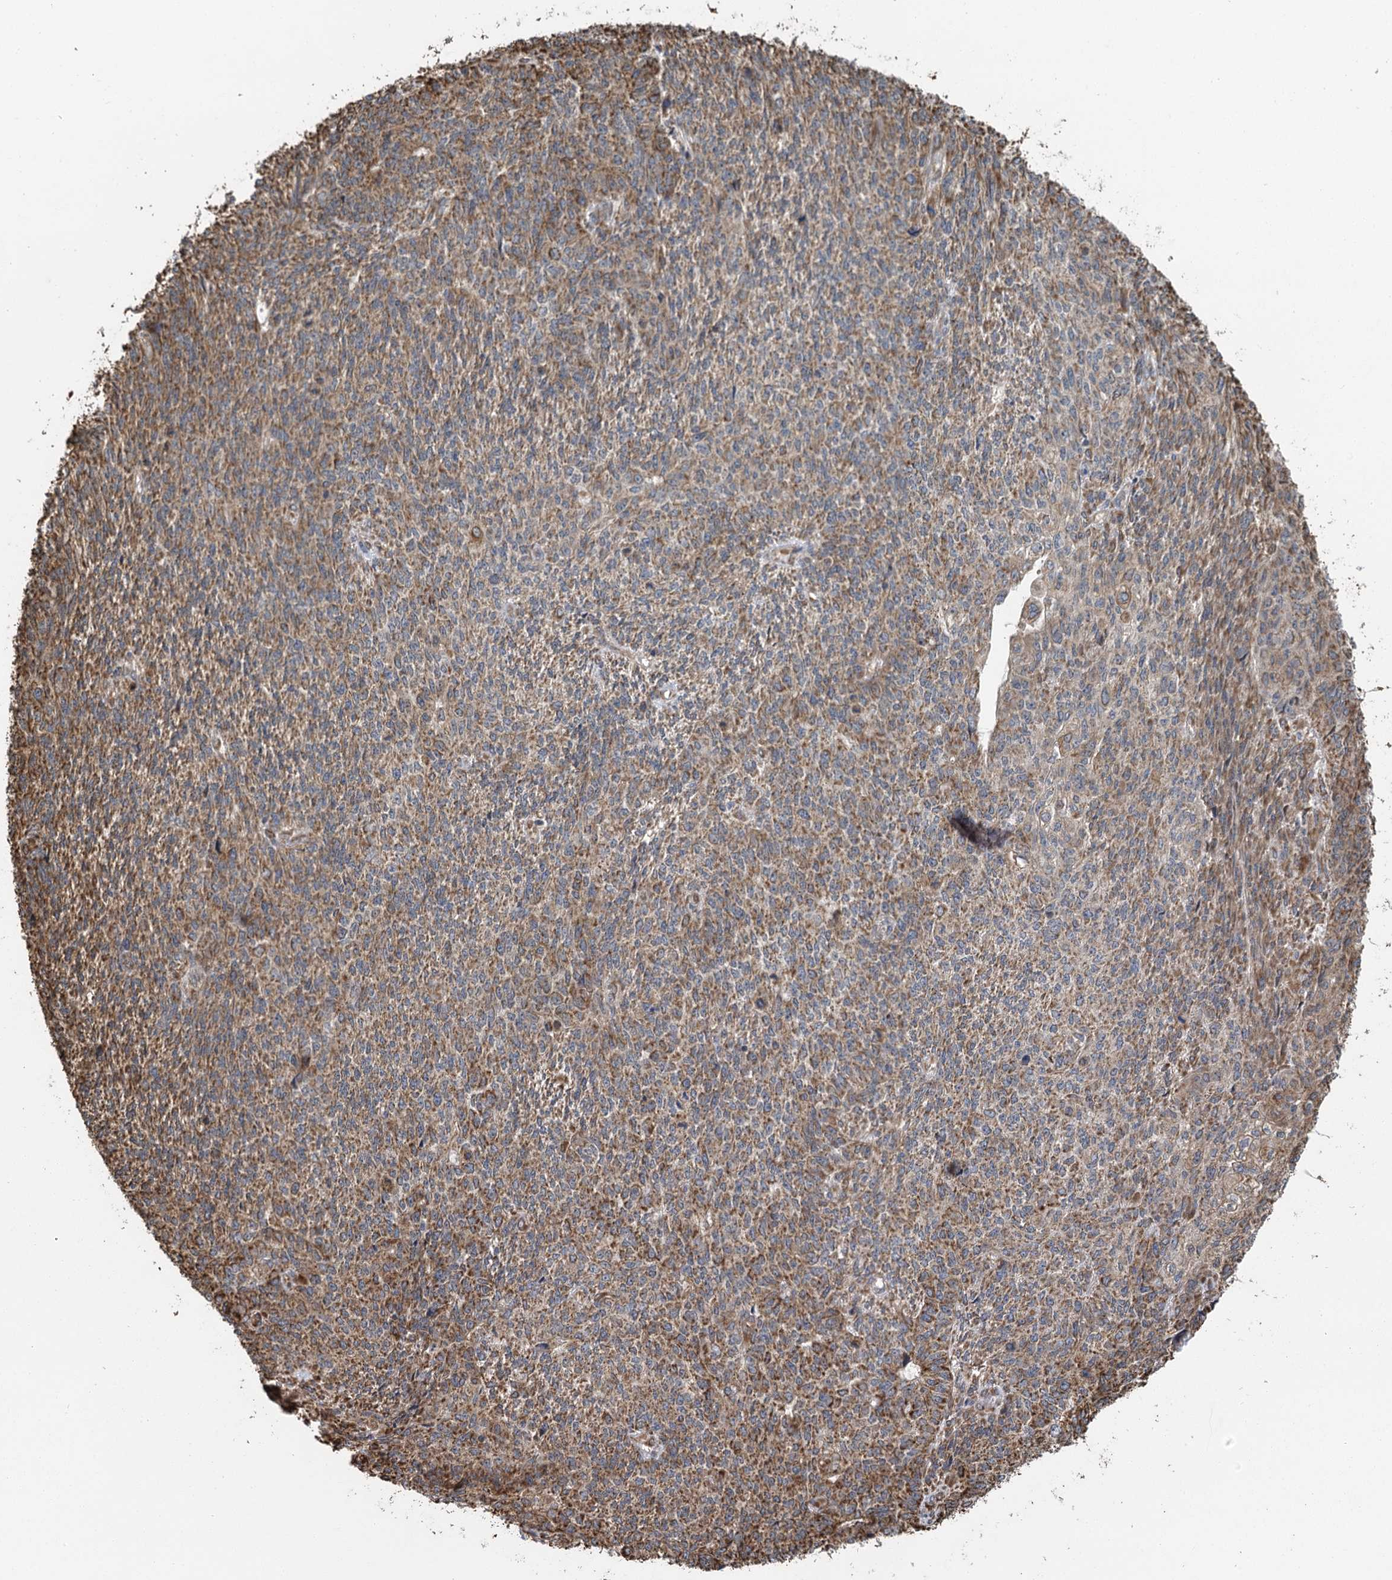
{"staining": {"intensity": "moderate", "quantity": ">75%", "location": "cytoplasmic/membranous"}, "tissue": "endometrial cancer", "cell_type": "Tumor cells", "image_type": "cancer", "snomed": [{"axis": "morphology", "description": "Adenocarcinoma, NOS"}, {"axis": "topography", "description": "Endometrium"}], "caption": "This micrograph shows endometrial cancer (adenocarcinoma) stained with immunohistochemistry (IHC) to label a protein in brown. The cytoplasmic/membranous of tumor cells show moderate positivity for the protein. Nuclei are counter-stained blue.", "gene": "IL11RA", "patient": {"sex": "female", "age": 32}}